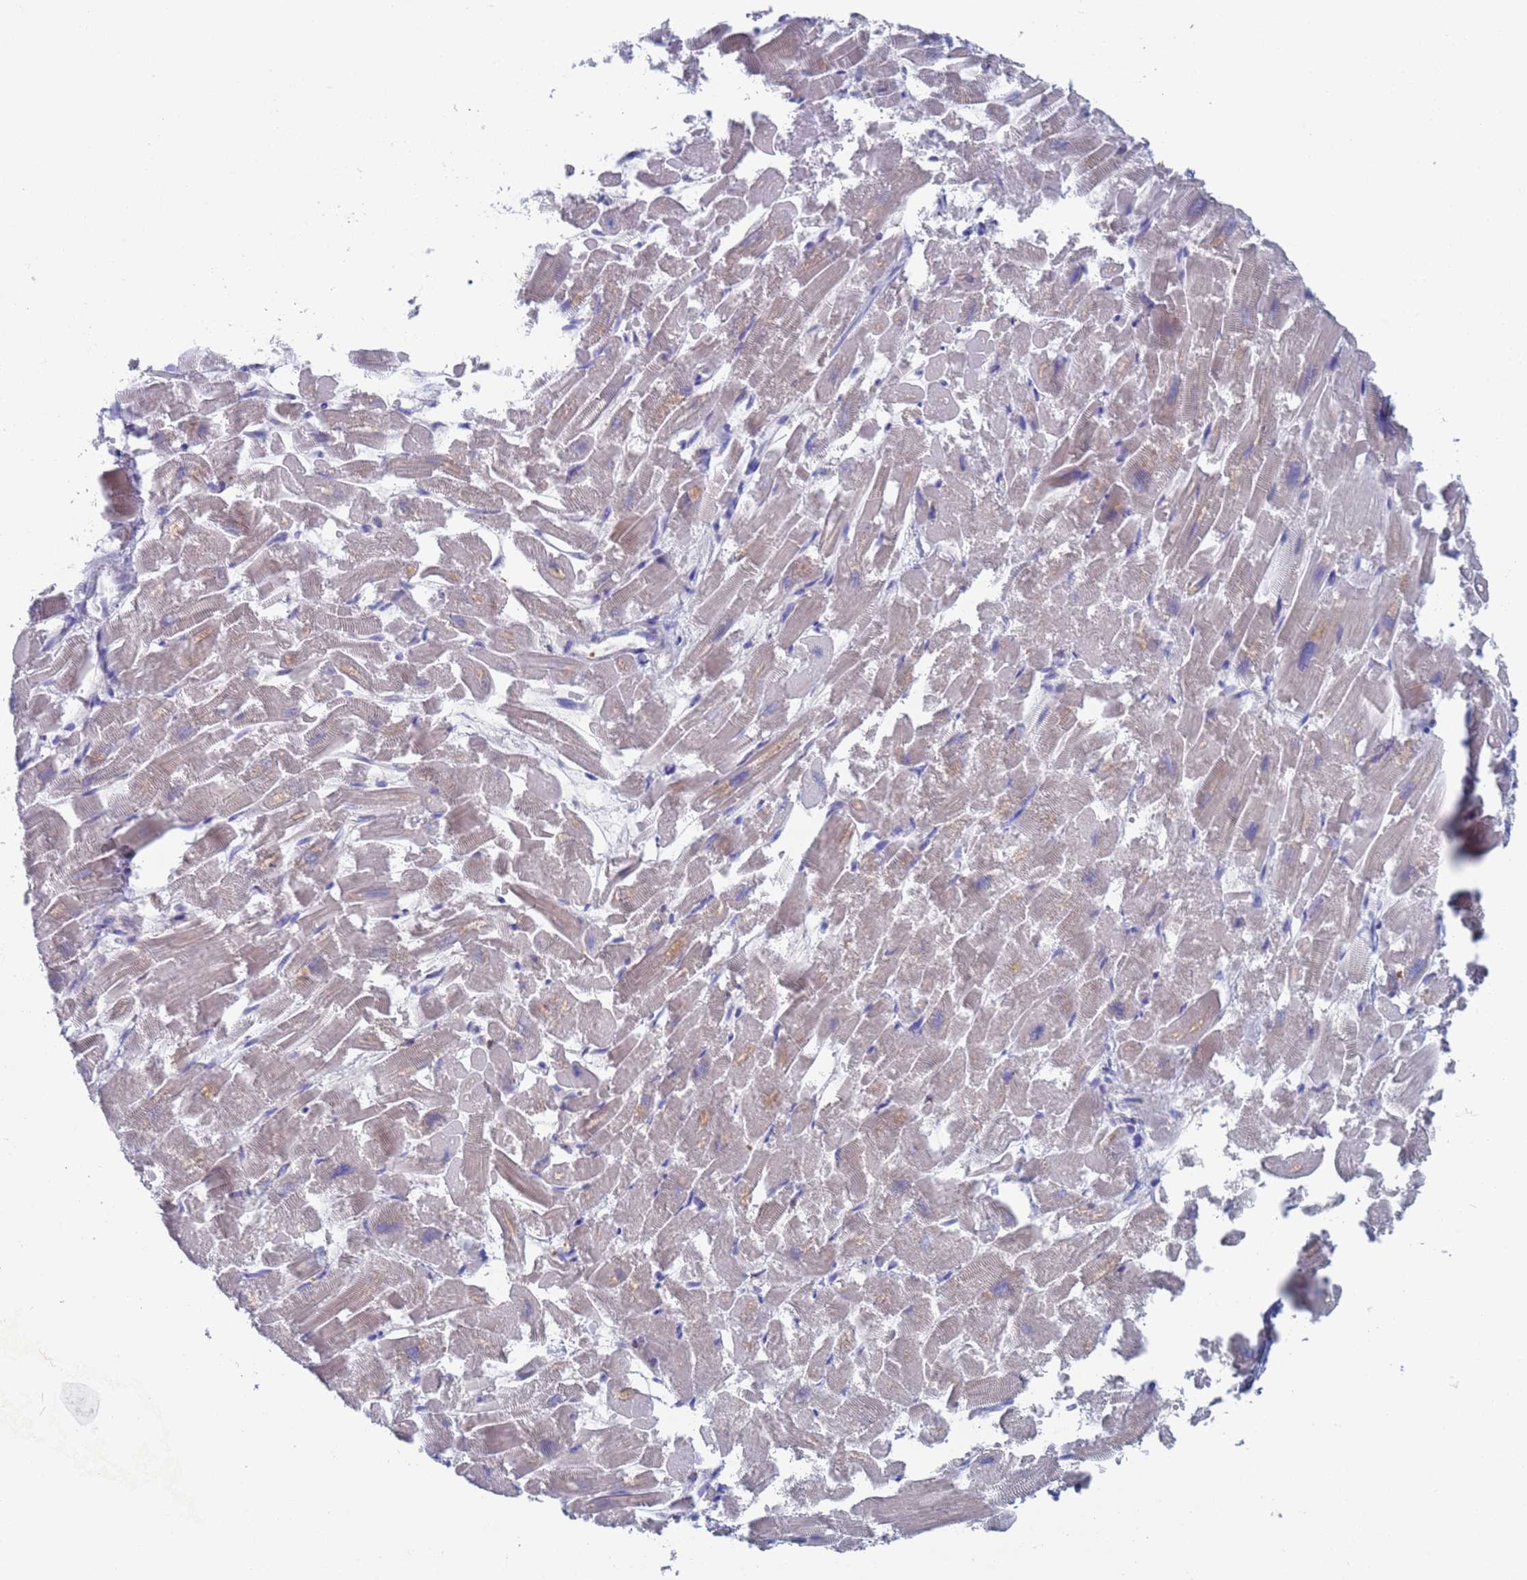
{"staining": {"intensity": "negative", "quantity": "none", "location": "none"}, "tissue": "heart muscle", "cell_type": "Cardiomyocytes", "image_type": "normal", "snomed": [{"axis": "morphology", "description": "Normal tissue, NOS"}, {"axis": "topography", "description": "Heart"}], "caption": "DAB (3,3'-diaminobenzidine) immunohistochemical staining of unremarkable heart muscle exhibits no significant staining in cardiomyocytes. (Stains: DAB immunohistochemistry with hematoxylin counter stain, Microscopy: brightfield microscopy at high magnification).", "gene": "PET117", "patient": {"sex": "male", "age": 54}}